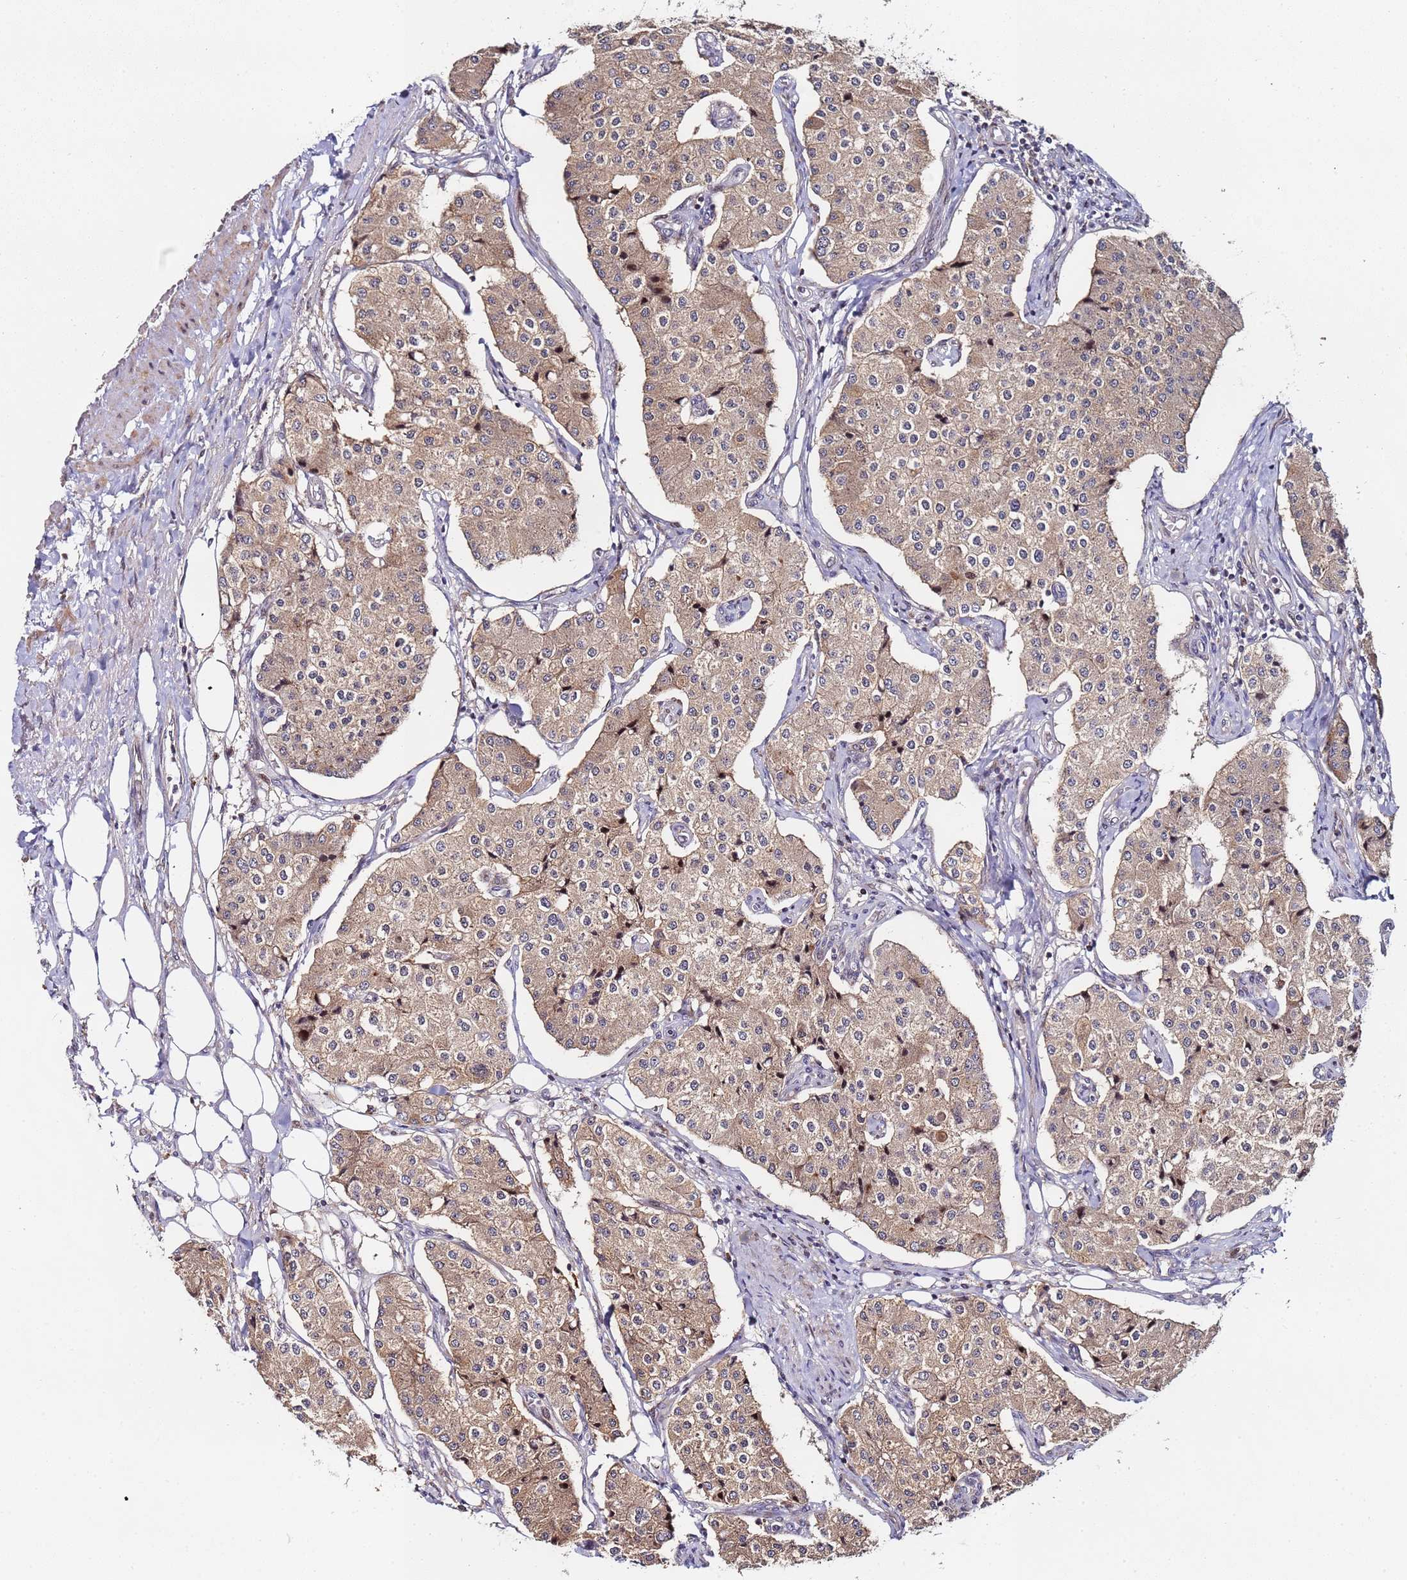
{"staining": {"intensity": "weak", "quantity": ">75%", "location": "cytoplasmic/membranous,nuclear"}, "tissue": "carcinoid", "cell_type": "Tumor cells", "image_type": "cancer", "snomed": [{"axis": "morphology", "description": "Carcinoid, malignant, NOS"}, {"axis": "topography", "description": "Colon"}], "caption": "Tumor cells reveal weak cytoplasmic/membranous and nuclear expression in approximately >75% of cells in carcinoid.", "gene": "KRI1", "patient": {"sex": "female", "age": 52}}